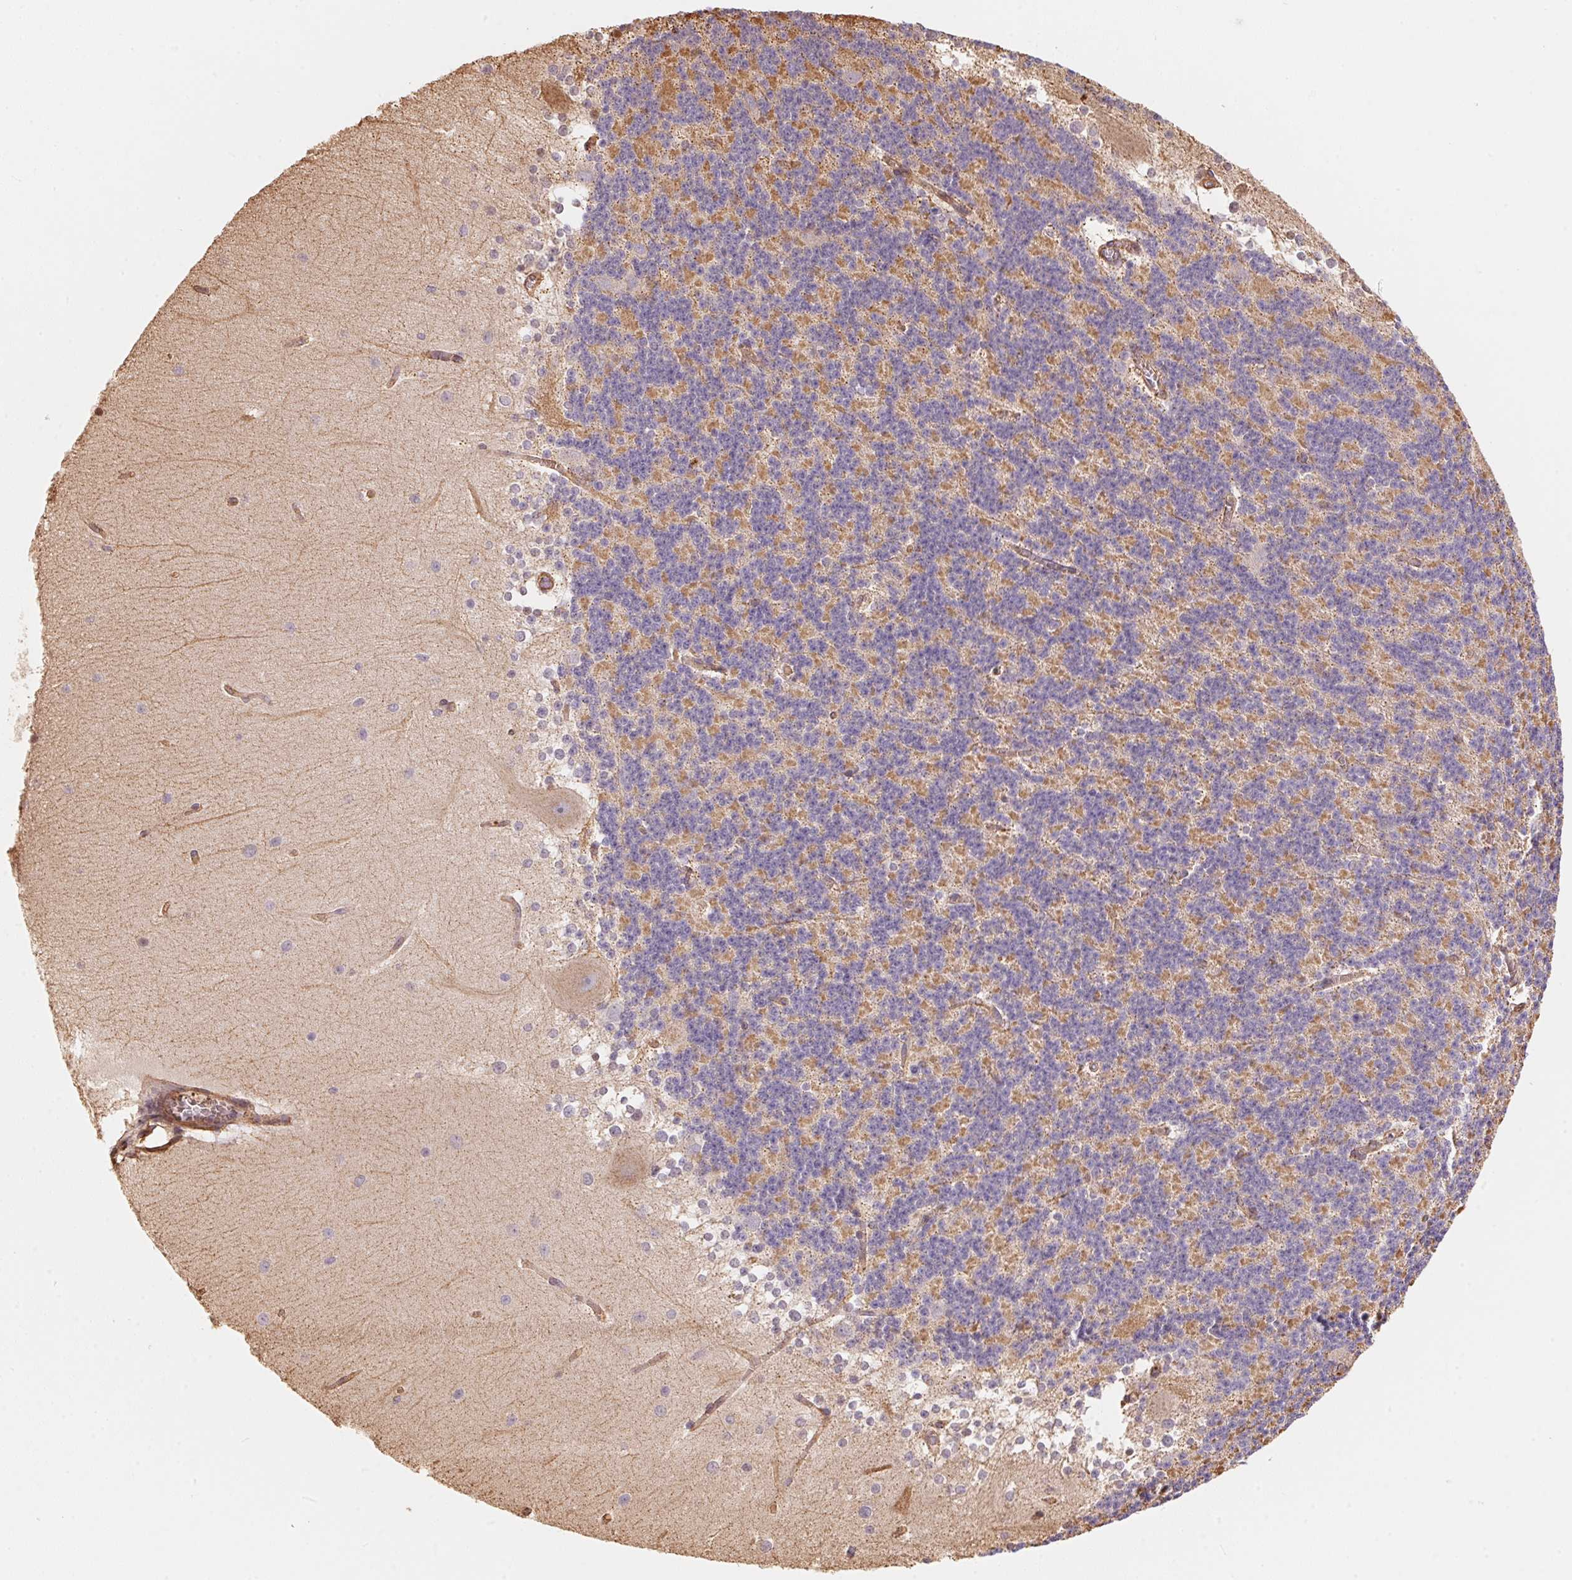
{"staining": {"intensity": "weak", "quantity": "<25%", "location": "cytoplasmic/membranous"}, "tissue": "cerebellum", "cell_type": "Cells in granular layer", "image_type": "normal", "snomed": [{"axis": "morphology", "description": "Normal tissue, NOS"}, {"axis": "topography", "description": "Cerebellum"}], "caption": "DAB (3,3'-diaminobenzidine) immunohistochemical staining of unremarkable cerebellum displays no significant staining in cells in granular layer. (DAB immunohistochemistry (IHC) visualized using brightfield microscopy, high magnification).", "gene": "FRAS1", "patient": {"sex": "female", "age": 19}}